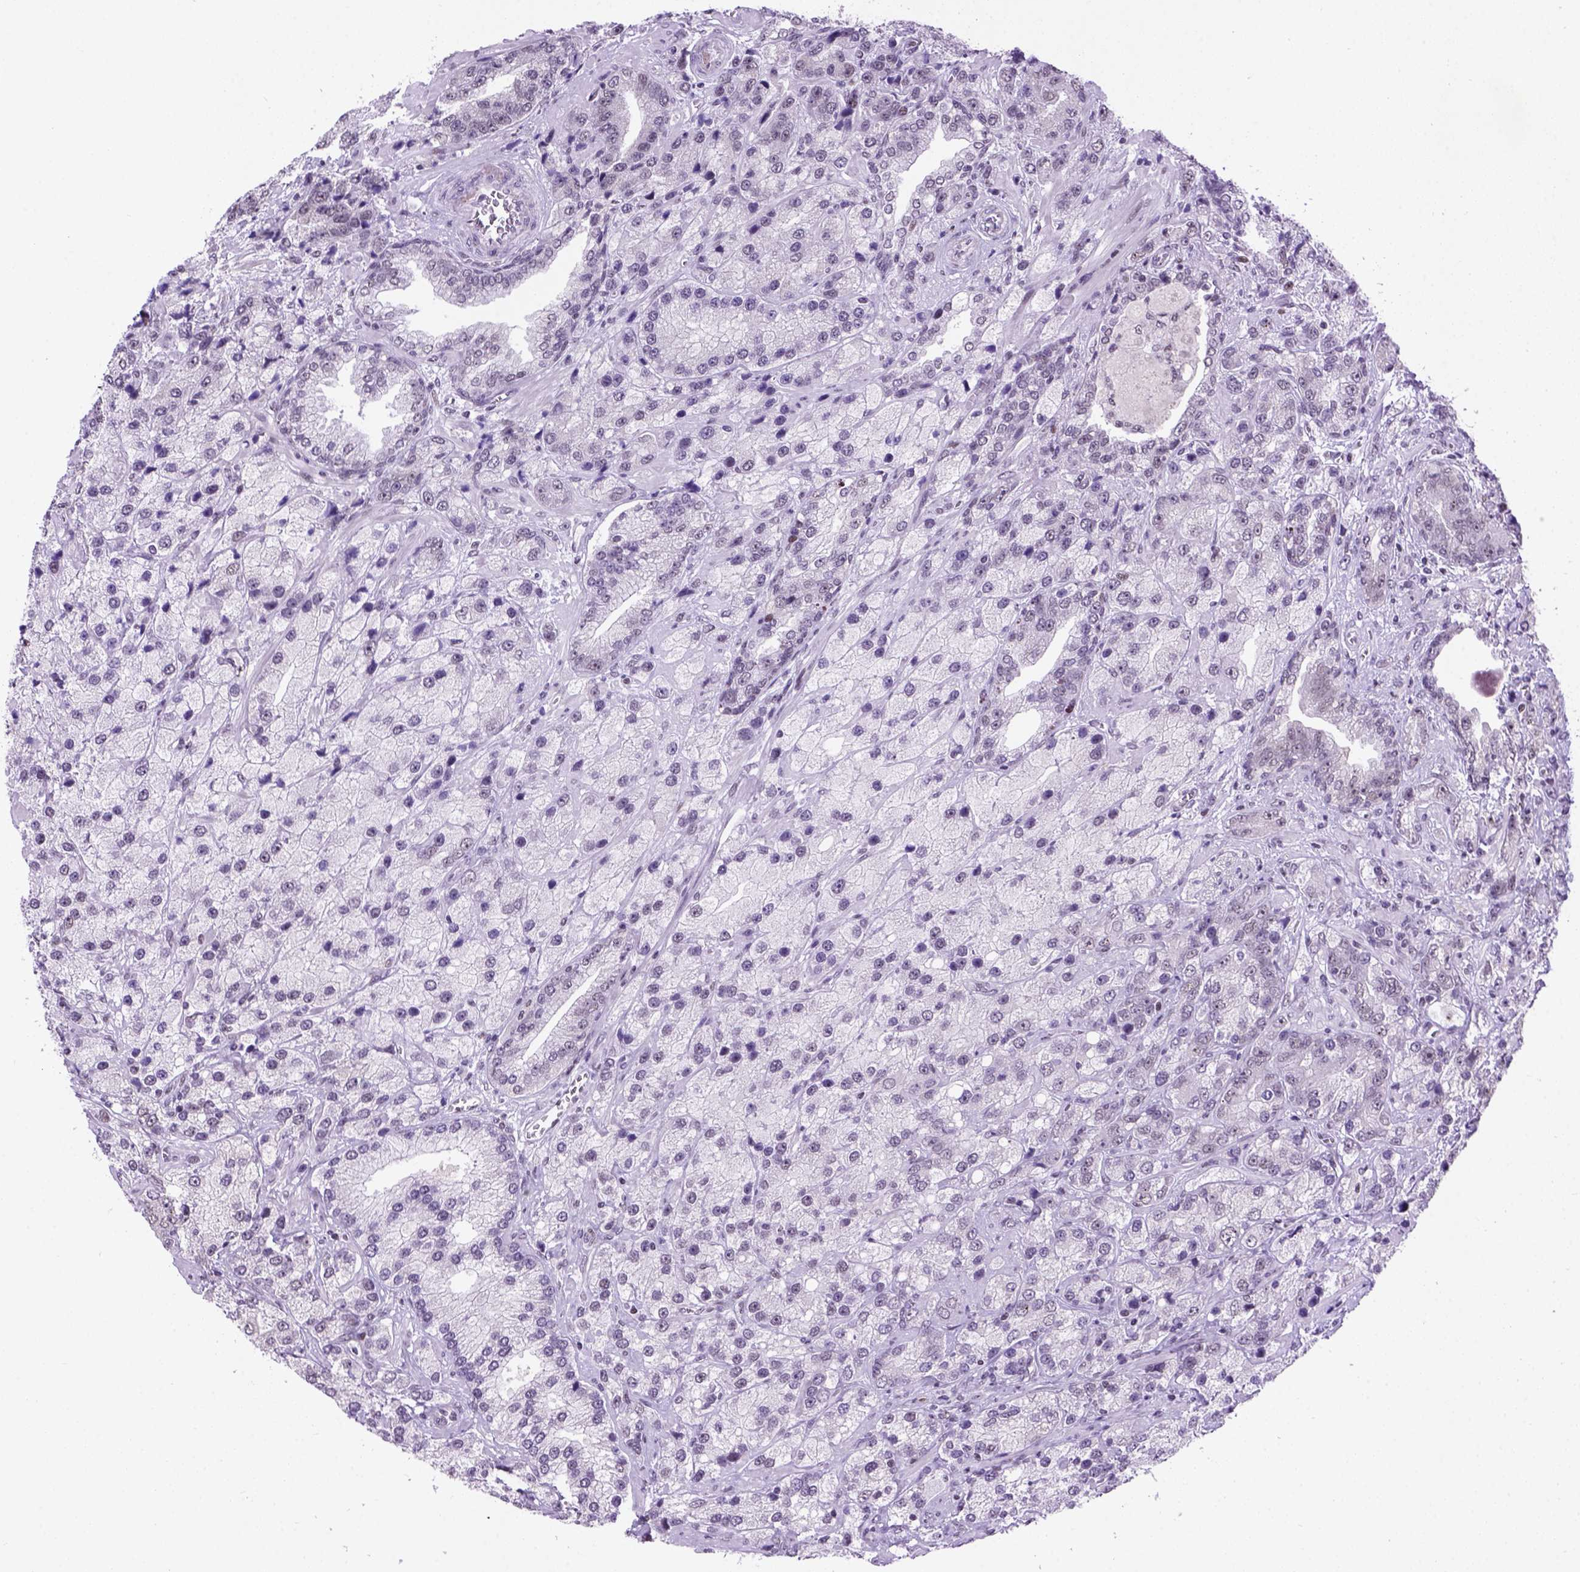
{"staining": {"intensity": "negative", "quantity": "none", "location": "none"}, "tissue": "prostate cancer", "cell_type": "Tumor cells", "image_type": "cancer", "snomed": [{"axis": "morphology", "description": "Adenocarcinoma, NOS"}, {"axis": "topography", "description": "Prostate"}], "caption": "A photomicrograph of prostate cancer stained for a protein reveals no brown staining in tumor cells.", "gene": "TBPL1", "patient": {"sex": "male", "age": 63}}